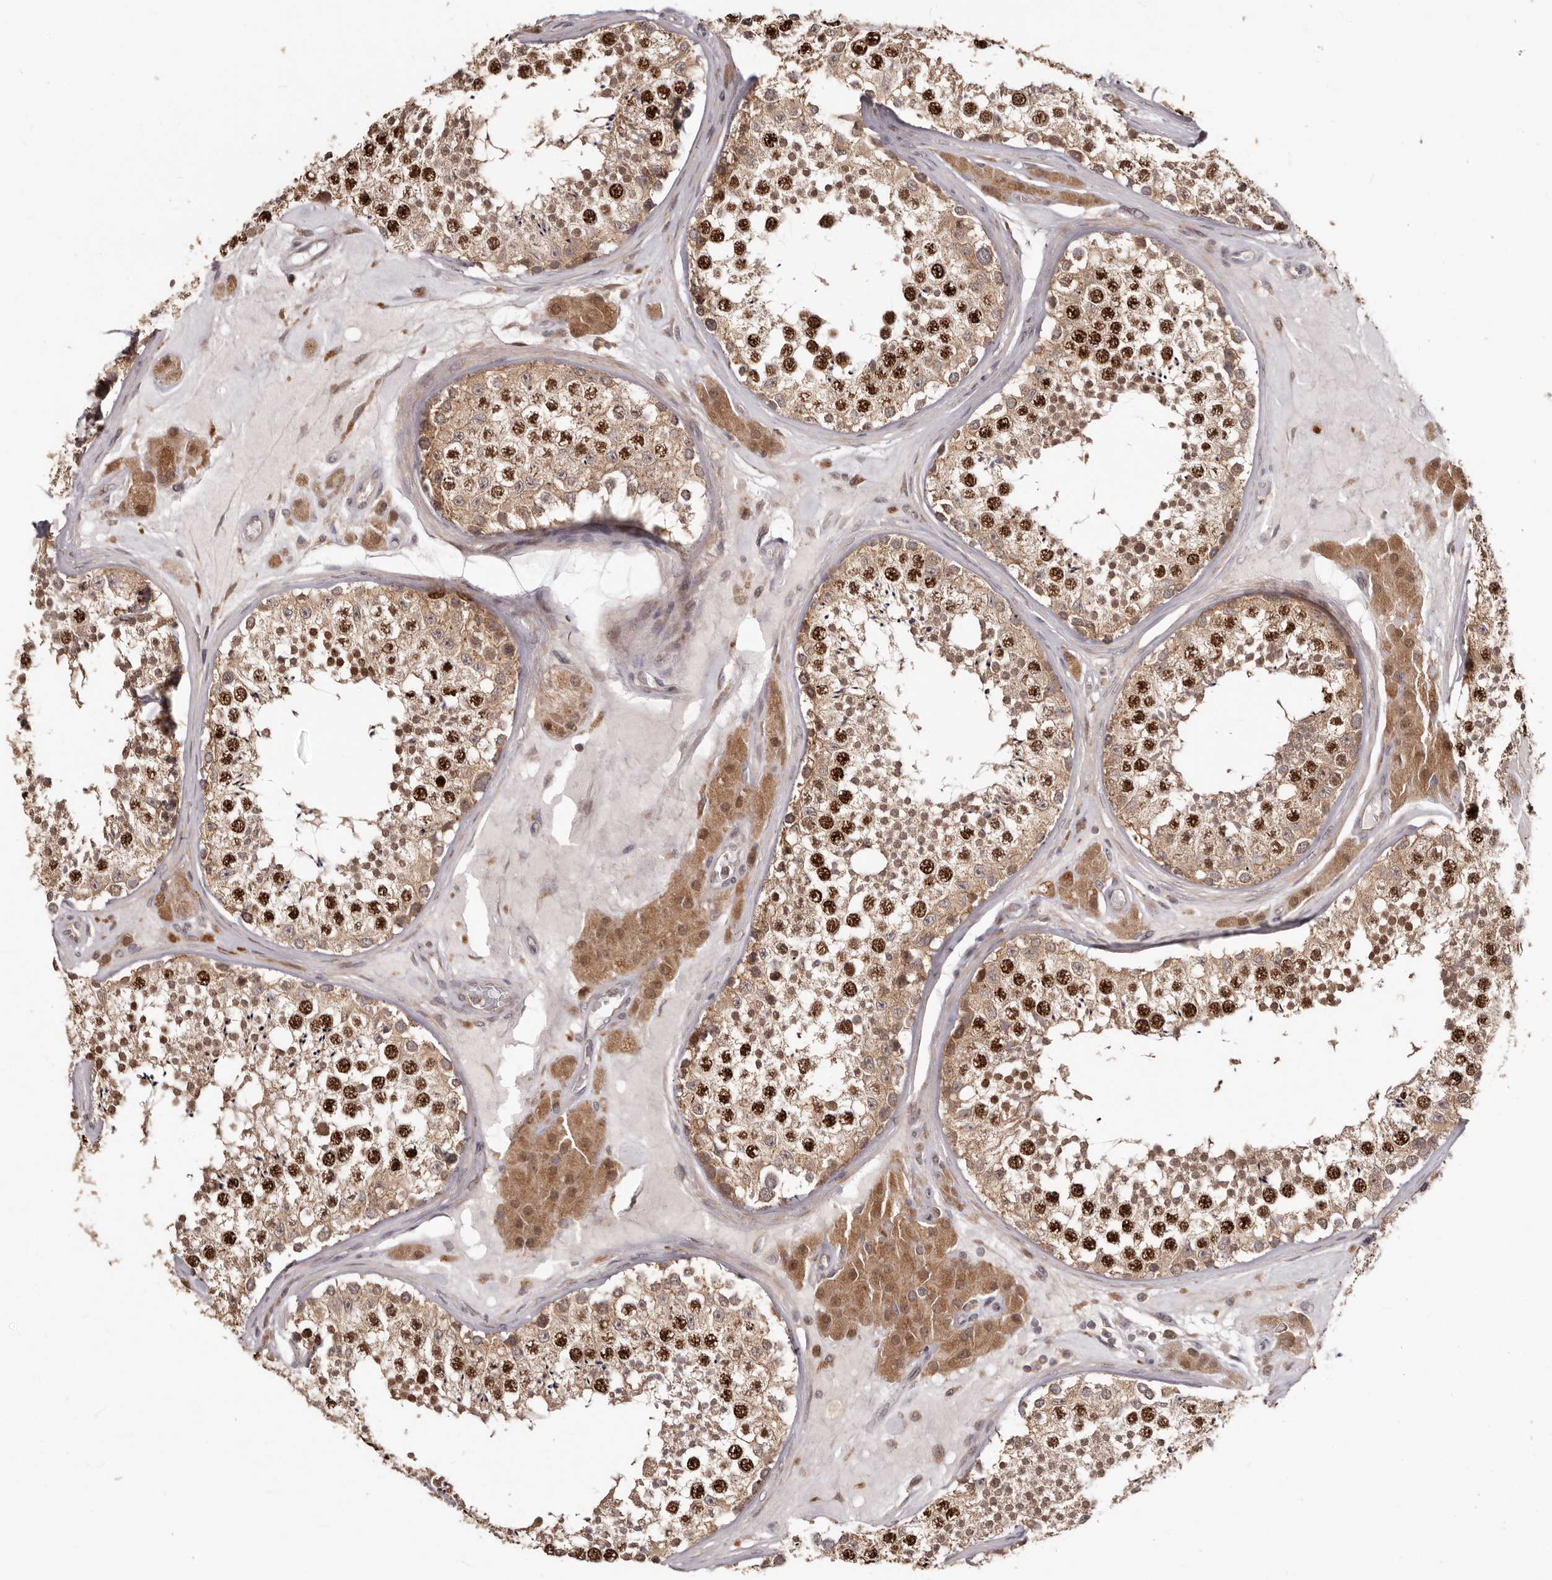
{"staining": {"intensity": "strong", "quantity": ">75%", "location": "cytoplasmic/membranous,nuclear"}, "tissue": "testis", "cell_type": "Cells in seminiferous ducts", "image_type": "normal", "snomed": [{"axis": "morphology", "description": "Normal tissue, NOS"}, {"axis": "topography", "description": "Testis"}], "caption": "DAB immunohistochemical staining of unremarkable testis reveals strong cytoplasmic/membranous,nuclear protein expression in approximately >75% of cells in seminiferous ducts. (DAB (3,3'-diaminobenzidine) = brown stain, brightfield microscopy at high magnification).", "gene": "RNF187", "patient": {"sex": "male", "age": 46}}